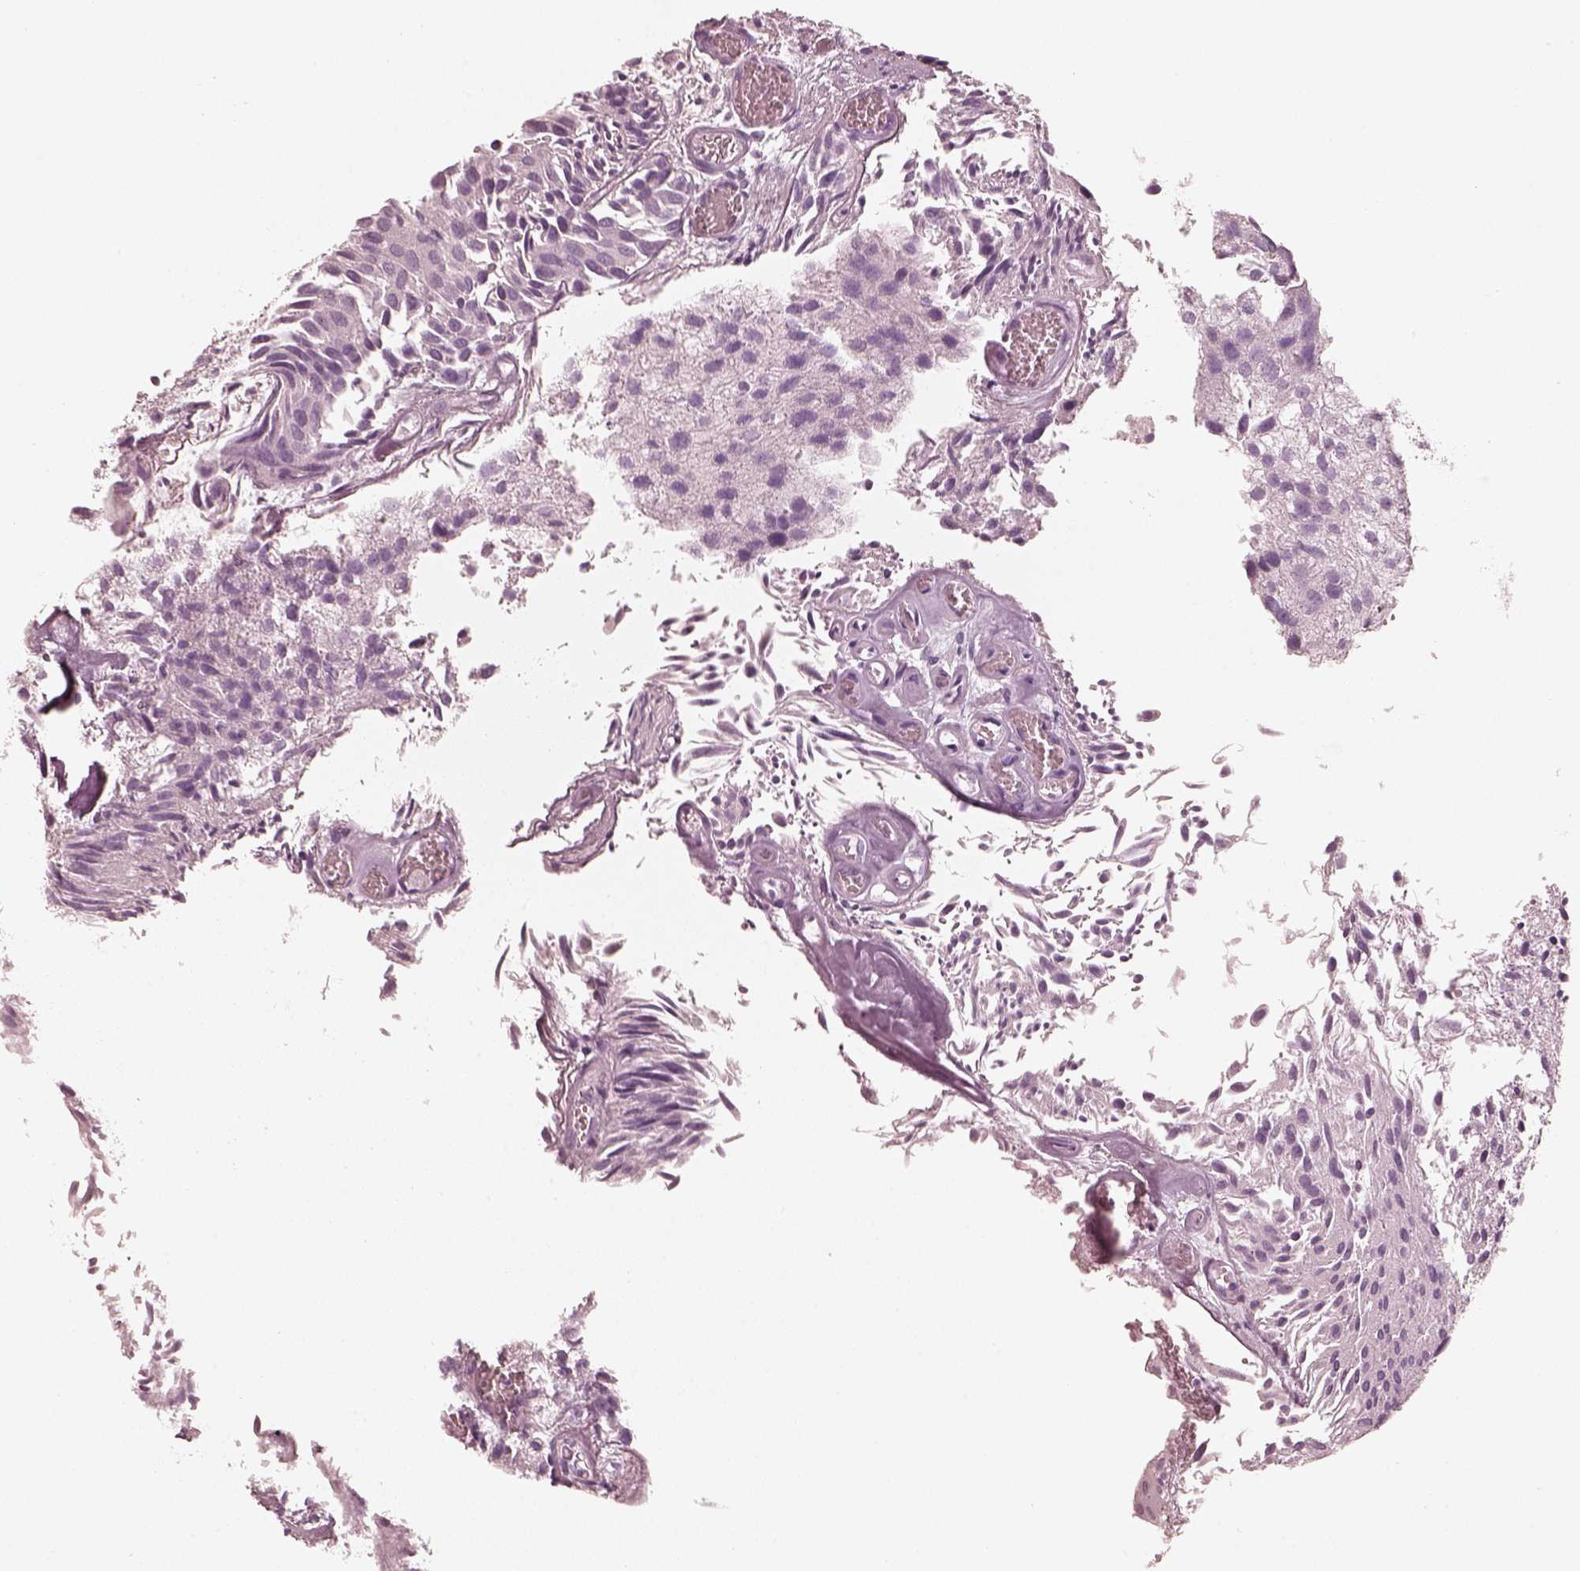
{"staining": {"intensity": "negative", "quantity": "none", "location": "none"}, "tissue": "urothelial cancer", "cell_type": "Tumor cells", "image_type": "cancer", "snomed": [{"axis": "morphology", "description": "Urothelial carcinoma, Low grade"}, {"axis": "topography", "description": "Urinary bladder"}], "caption": "The histopathology image displays no significant positivity in tumor cells of urothelial cancer.", "gene": "R3HDML", "patient": {"sex": "female", "age": 87}}